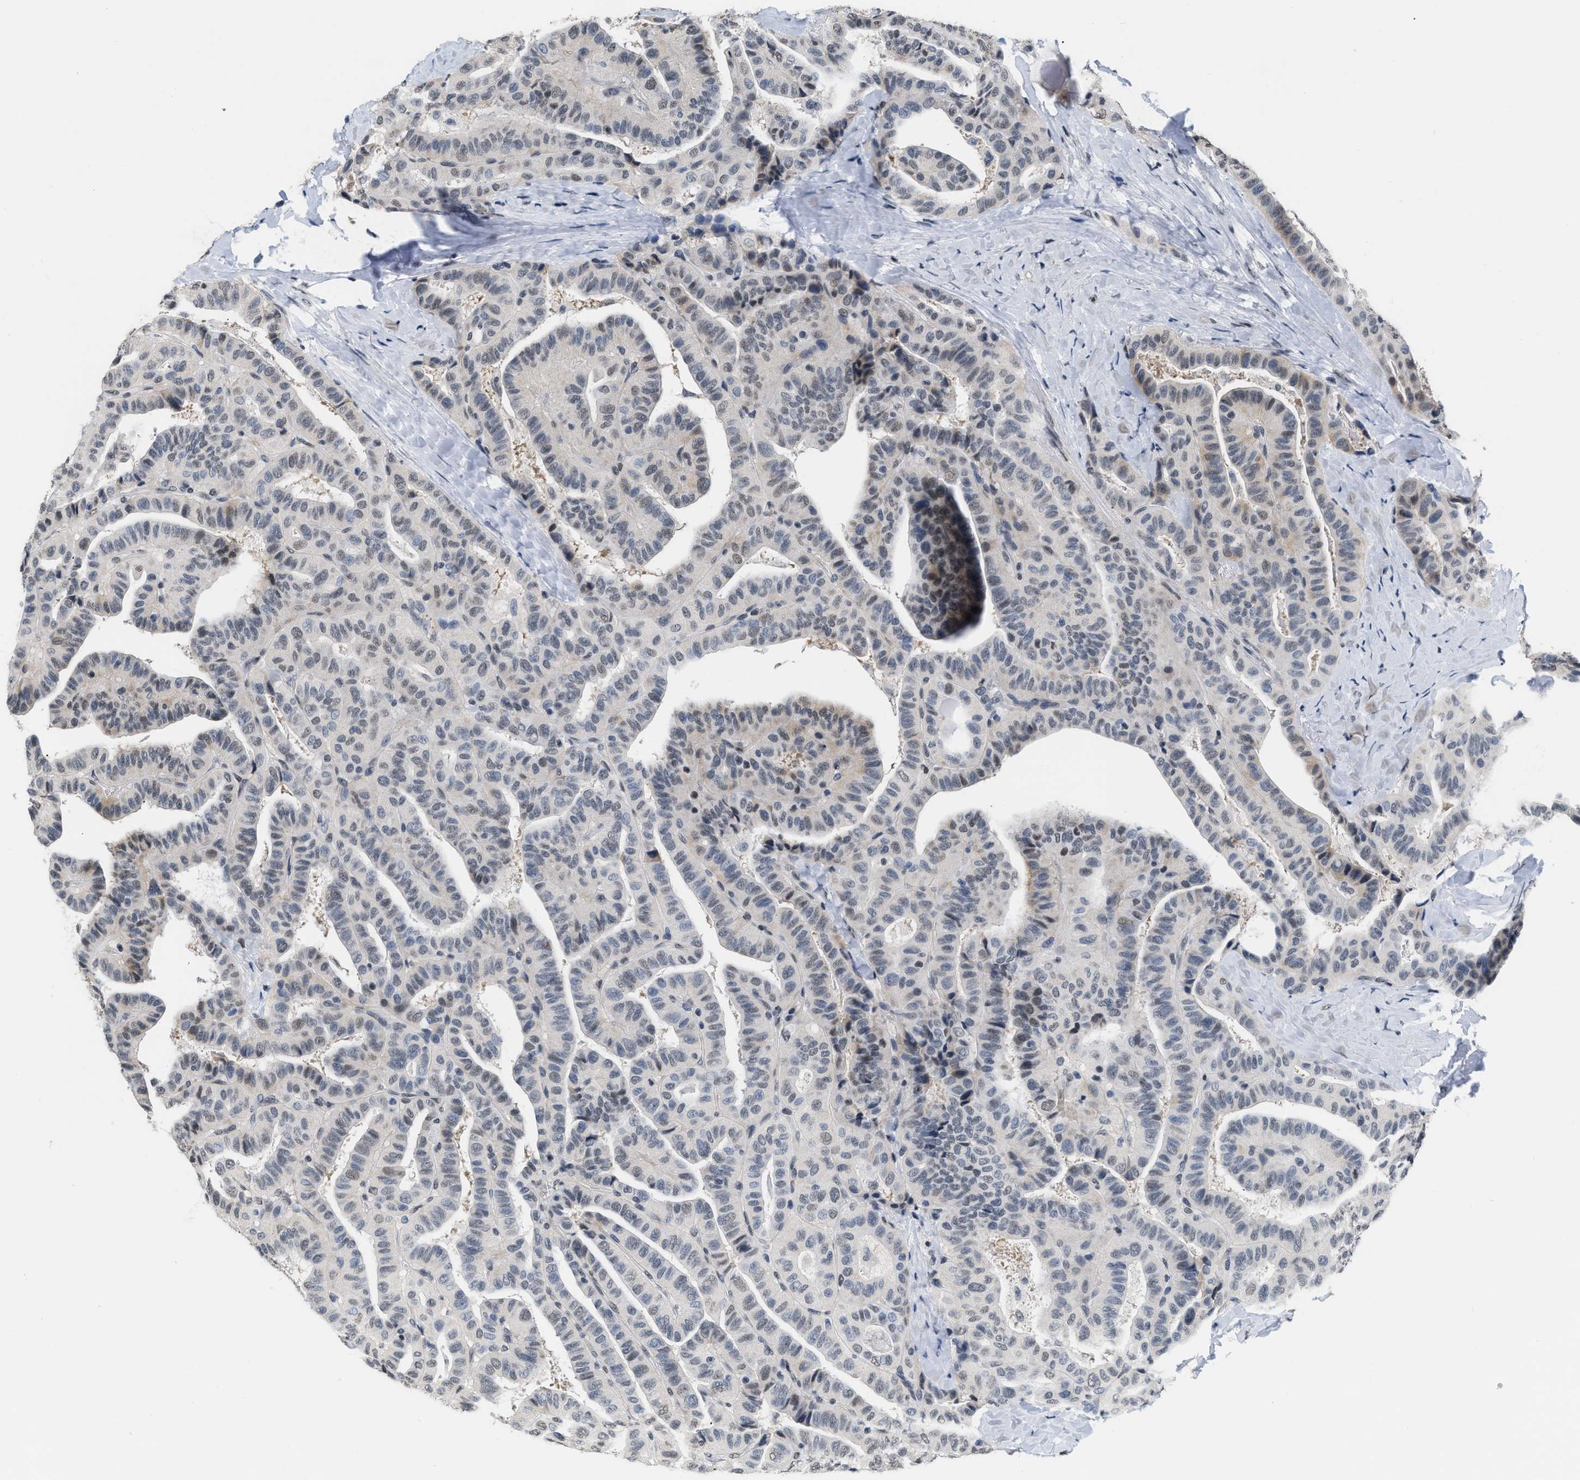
{"staining": {"intensity": "weak", "quantity": "<25%", "location": "nuclear"}, "tissue": "thyroid cancer", "cell_type": "Tumor cells", "image_type": "cancer", "snomed": [{"axis": "morphology", "description": "Papillary adenocarcinoma, NOS"}, {"axis": "topography", "description": "Thyroid gland"}], "caption": "A photomicrograph of human thyroid papillary adenocarcinoma is negative for staining in tumor cells.", "gene": "RAF1", "patient": {"sex": "male", "age": 77}}